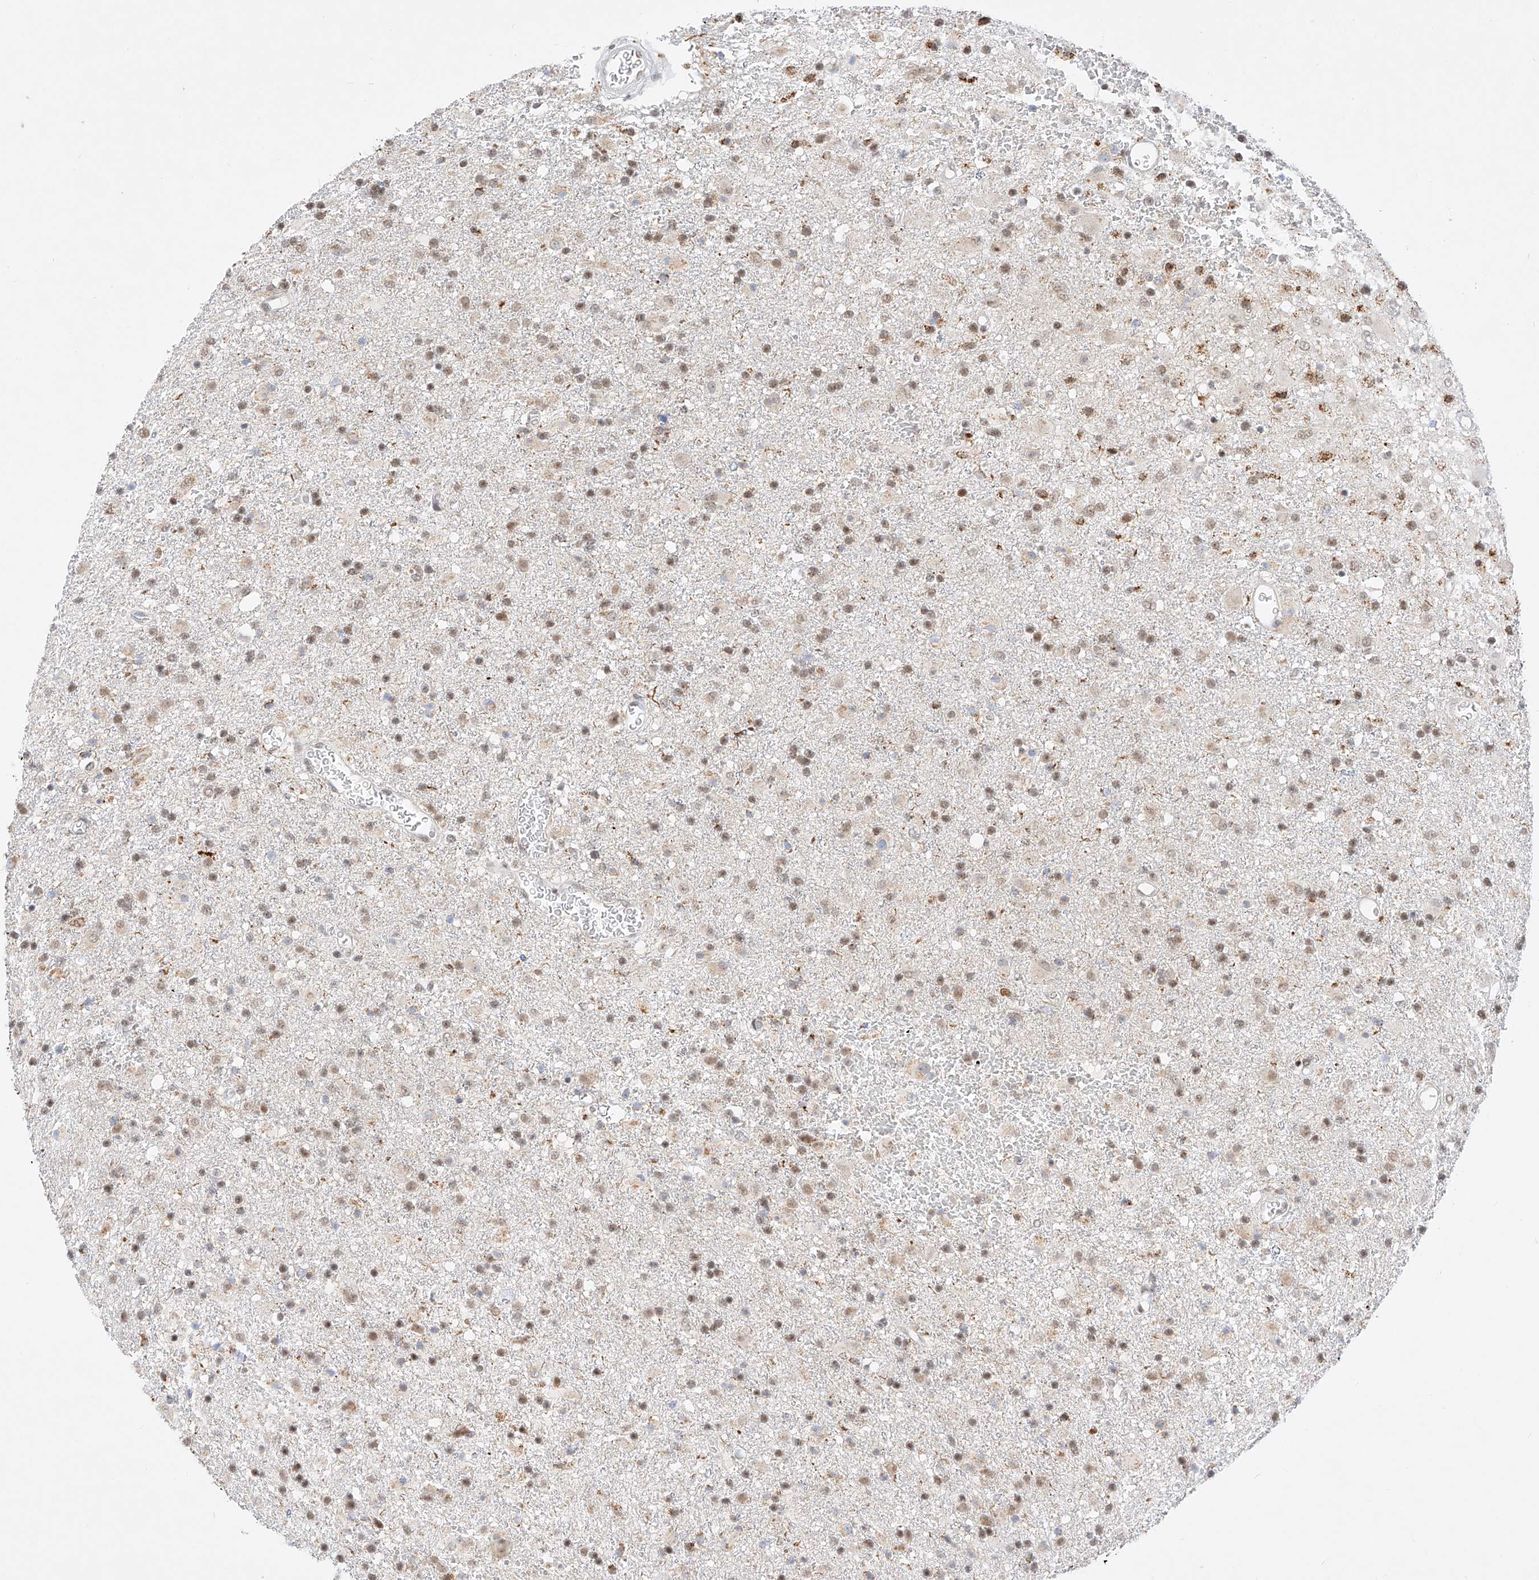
{"staining": {"intensity": "moderate", "quantity": "25%-75%", "location": "nuclear"}, "tissue": "glioma", "cell_type": "Tumor cells", "image_type": "cancer", "snomed": [{"axis": "morphology", "description": "Glioma, malignant, Low grade"}, {"axis": "topography", "description": "Brain"}], "caption": "Glioma stained with a protein marker demonstrates moderate staining in tumor cells.", "gene": "NRF1", "patient": {"sex": "male", "age": 65}}